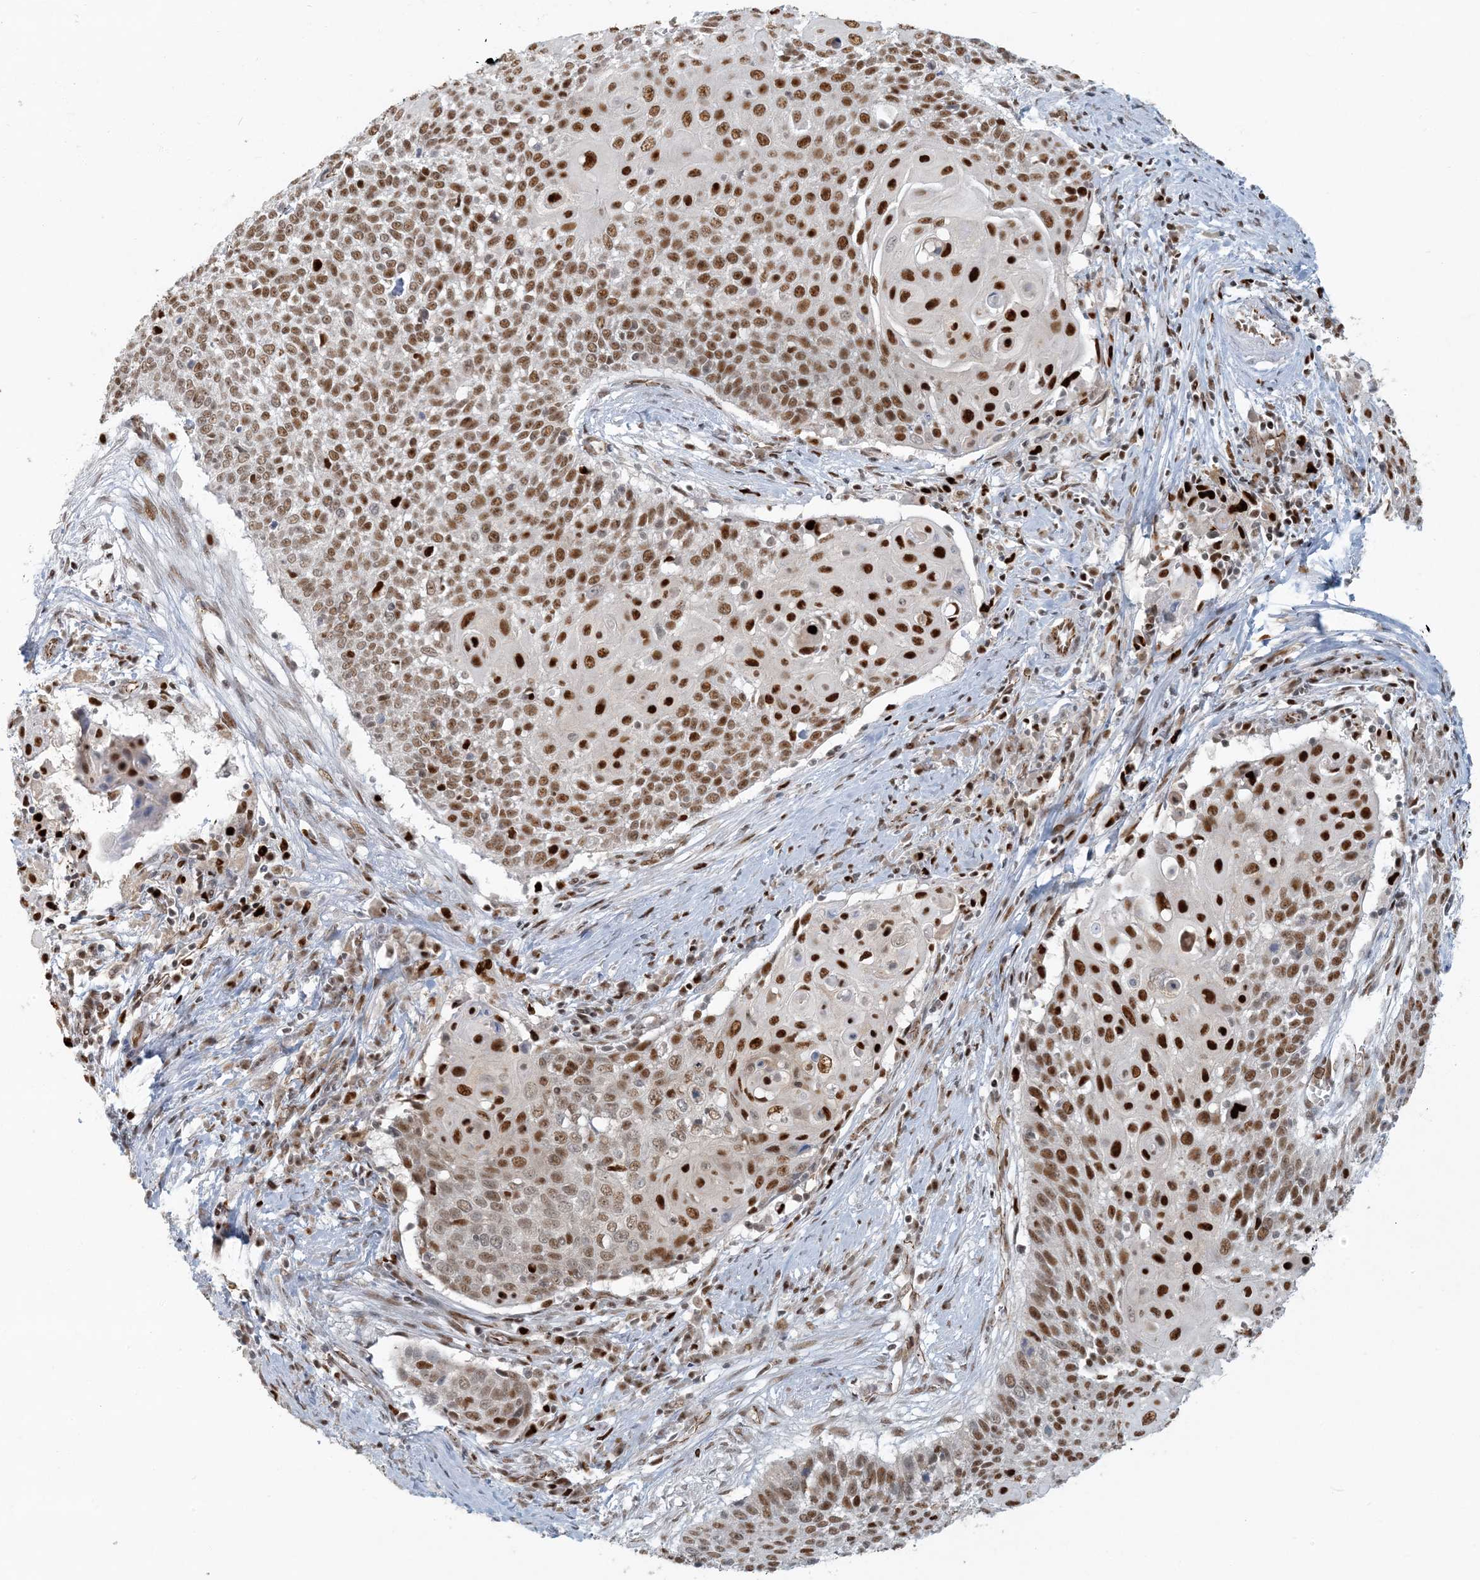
{"staining": {"intensity": "moderate", "quantity": ">75%", "location": "nuclear"}, "tissue": "cervical cancer", "cell_type": "Tumor cells", "image_type": "cancer", "snomed": [{"axis": "morphology", "description": "Squamous cell carcinoma, NOS"}, {"axis": "topography", "description": "Cervix"}], "caption": "Brown immunohistochemical staining in cervical cancer (squamous cell carcinoma) displays moderate nuclear expression in approximately >75% of tumor cells. (Stains: DAB in brown, nuclei in blue, Microscopy: brightfield microscopy at high magnification).", "gene": "AK9", "patient": {"sex": "female", "age": 39}}